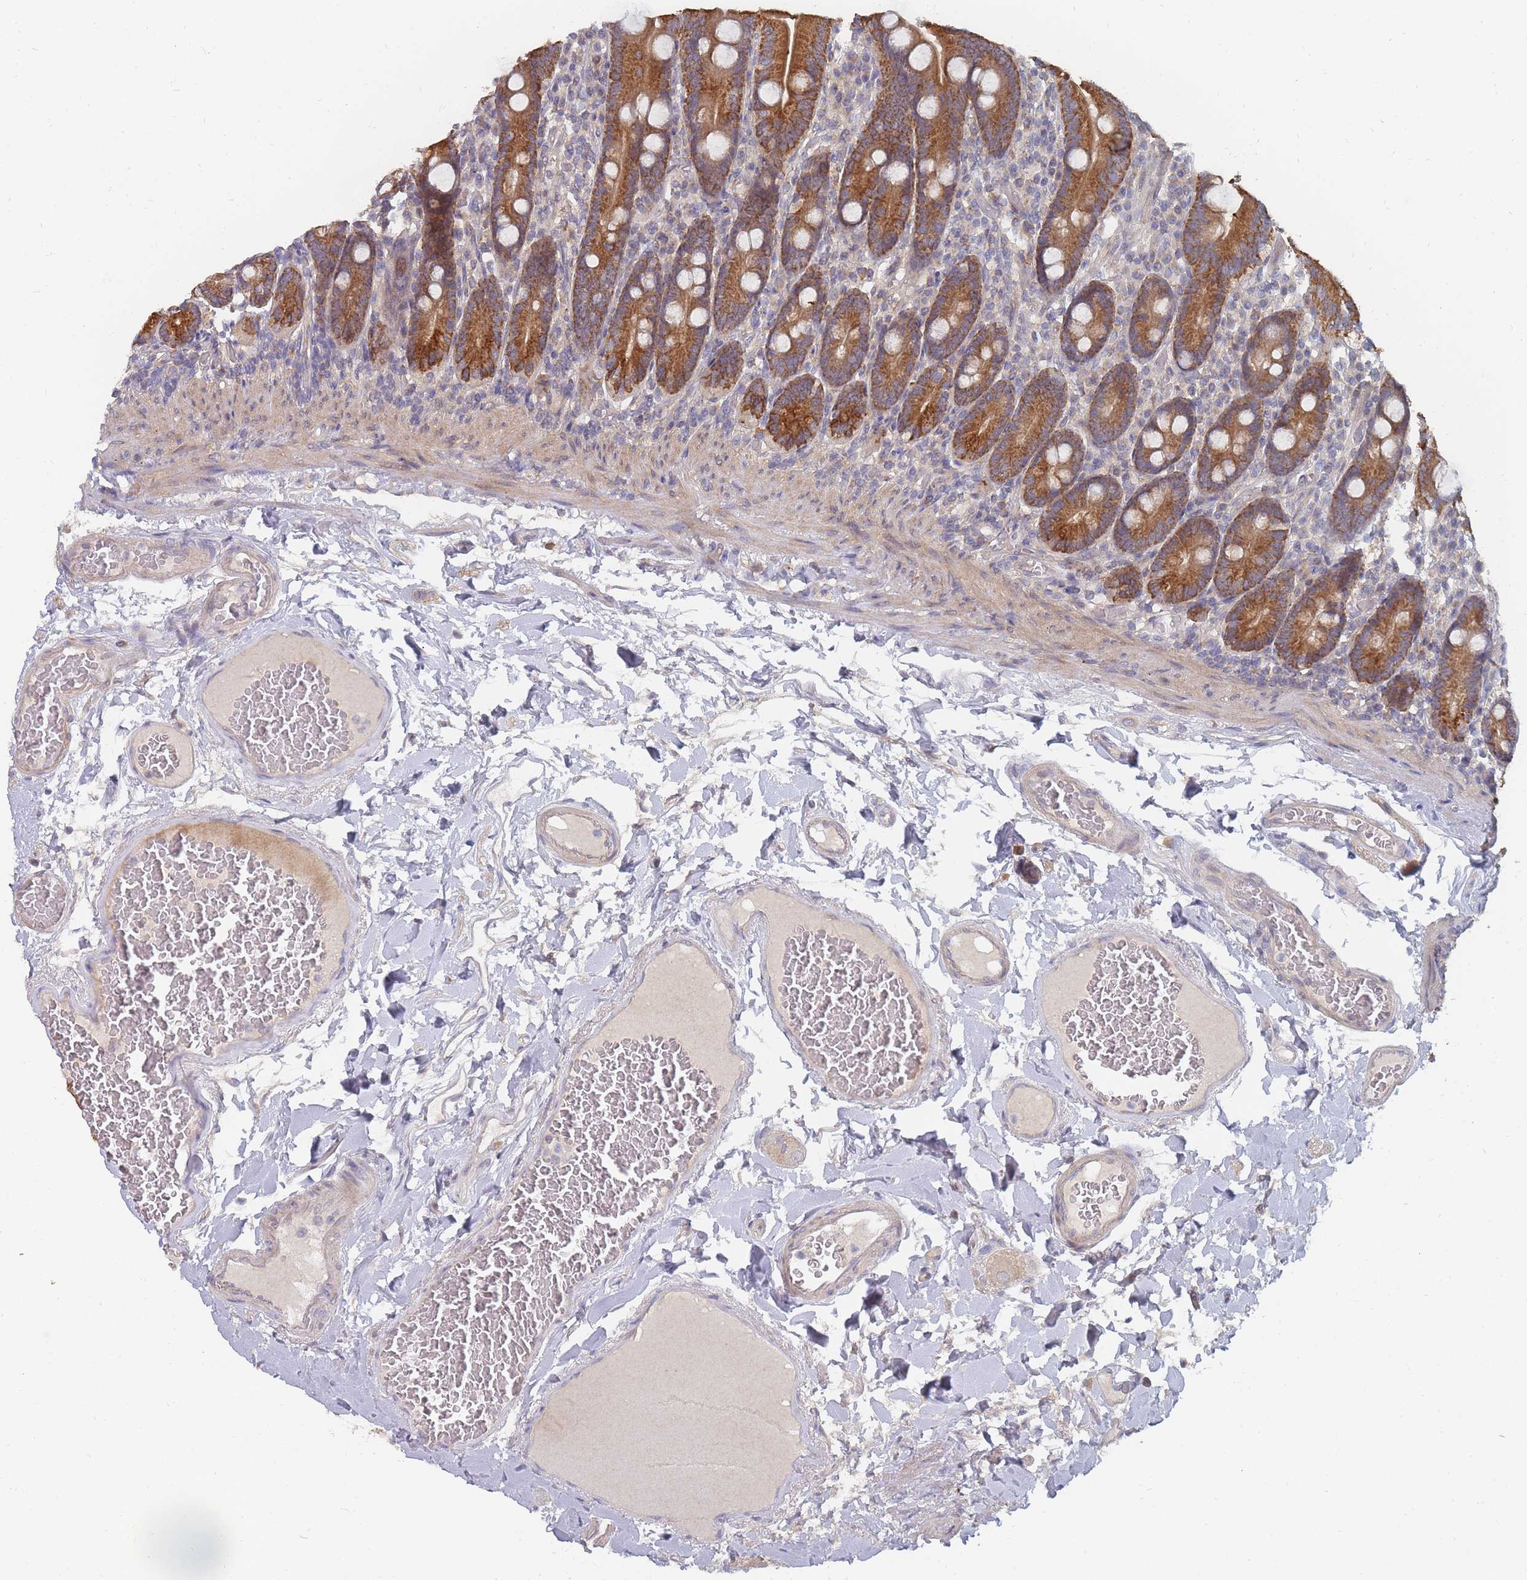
{"staining": {"intensity": "strong", "quantity": ">75%", "location": "cytoplasmic/membranous"}, "tissue": "duodenum", "cell_type": "Glandular cells", "image_type": "normal", "snomed": [{"axis": "morphology", "description": "Normal tissue, NOS"}, {"axis": "topography", "description": "Duodenum"}], "caption": "Immunohistochemistry (IHC) (DAB) staining of benign duodenum shows strong cytoplasmic/membranous protein expression in about >75% of glandular cells.", "gene": "SLC35F5", "patient": {"sex": "female", "age": 62}}